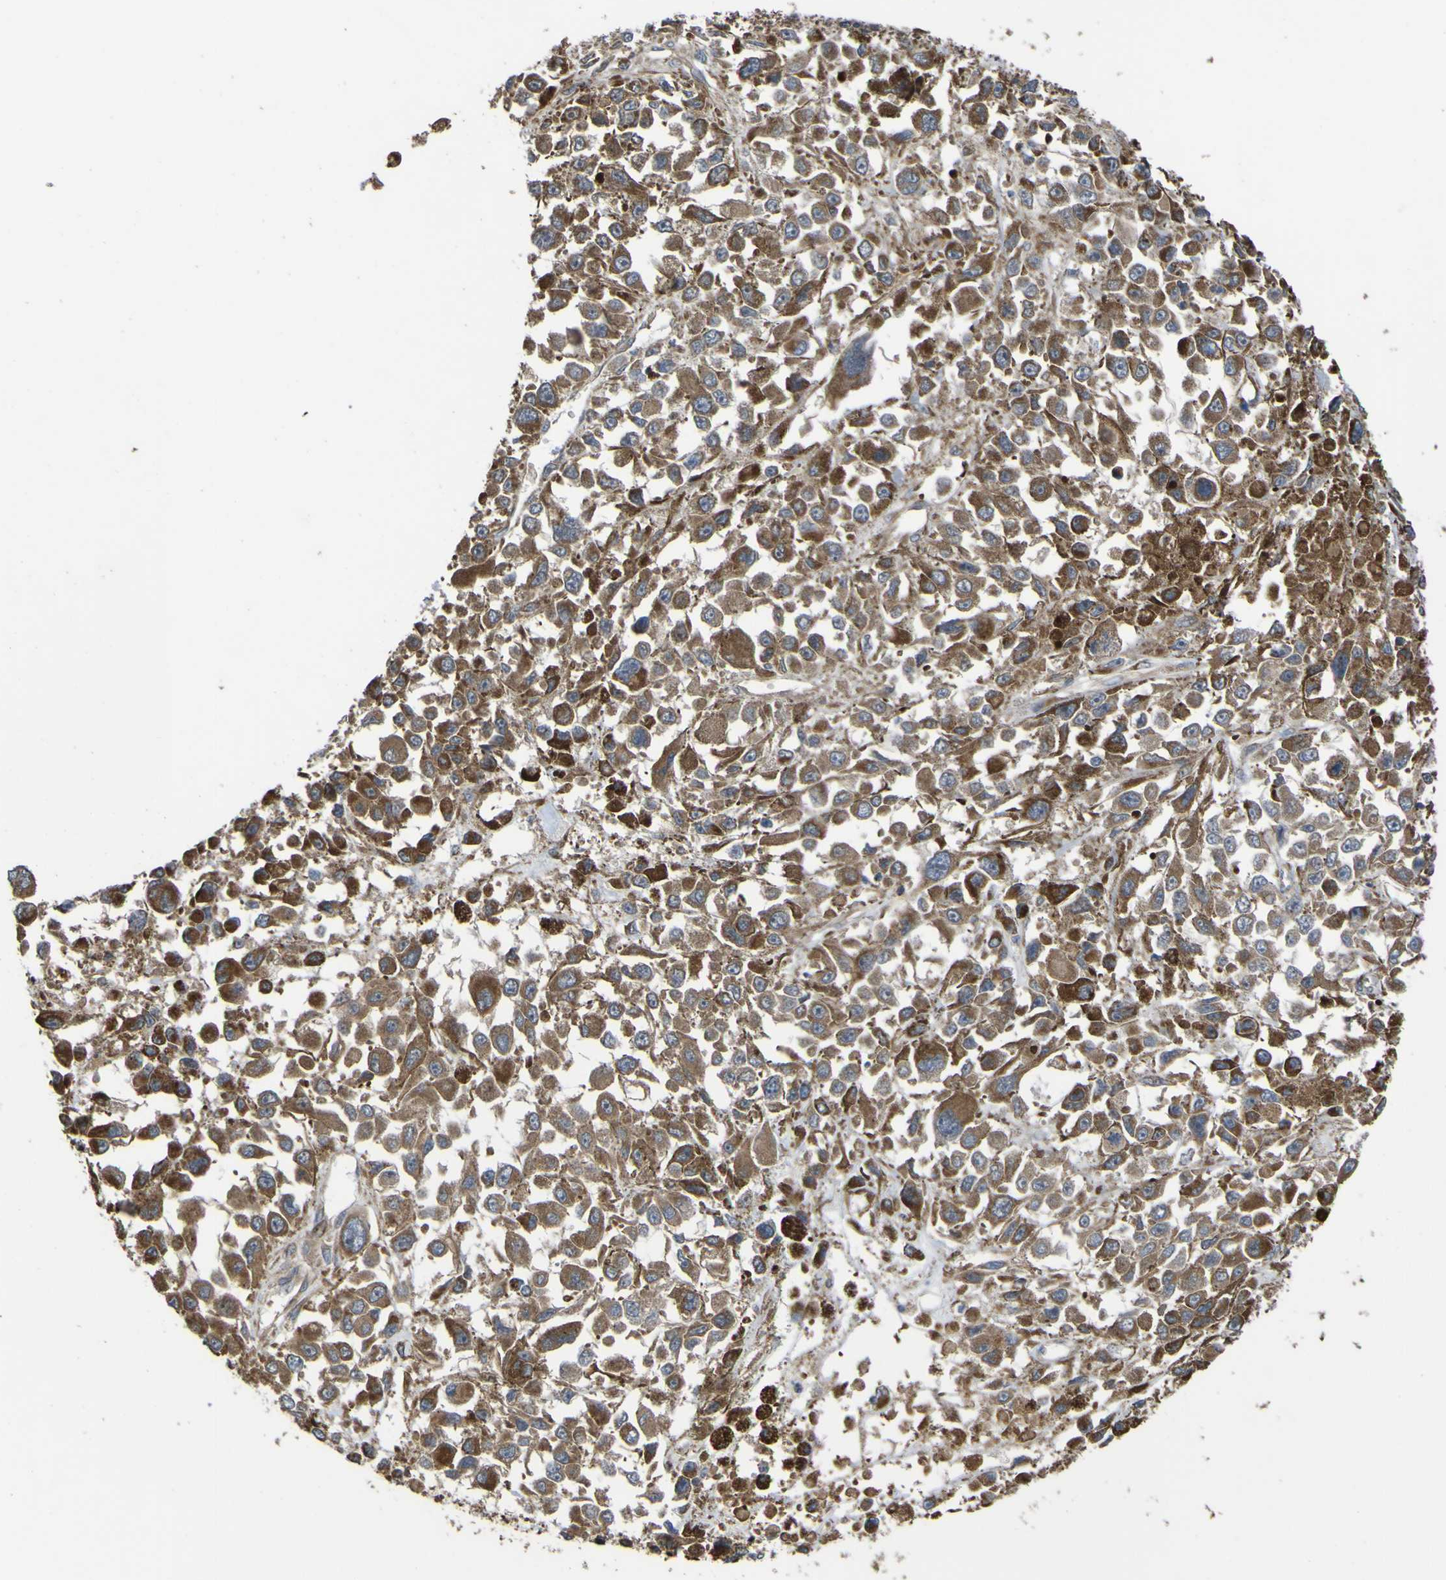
{"staining": {"intensity": "moderate", "quantity": ">75%", "location": "cytoplasmic/membranous"}, "tissue": "melanoma", "cell_type": "Tumor cells", "image_type": "cancer", "snomed": [{"axis": "morphology", "description": "Malignant melanoma, Metastatic site"}, {"axis": "topography", "description": "Lymph node"}], "caption": "Immunohistochemistry staining of malignant melanoma (metastatic site), which reveals medium levels of moderate cytoplasmic/membranous staining in approximately >75% of tumor cells indicating moderate cytoplasmic/membranous protein staining. The staining was performed using DAB (brown) for protein detection and nuclei were counterstained in hematoxylin (blue).", "gene": "FBXO30", "patient": {"sex": "male", "age": 59}}